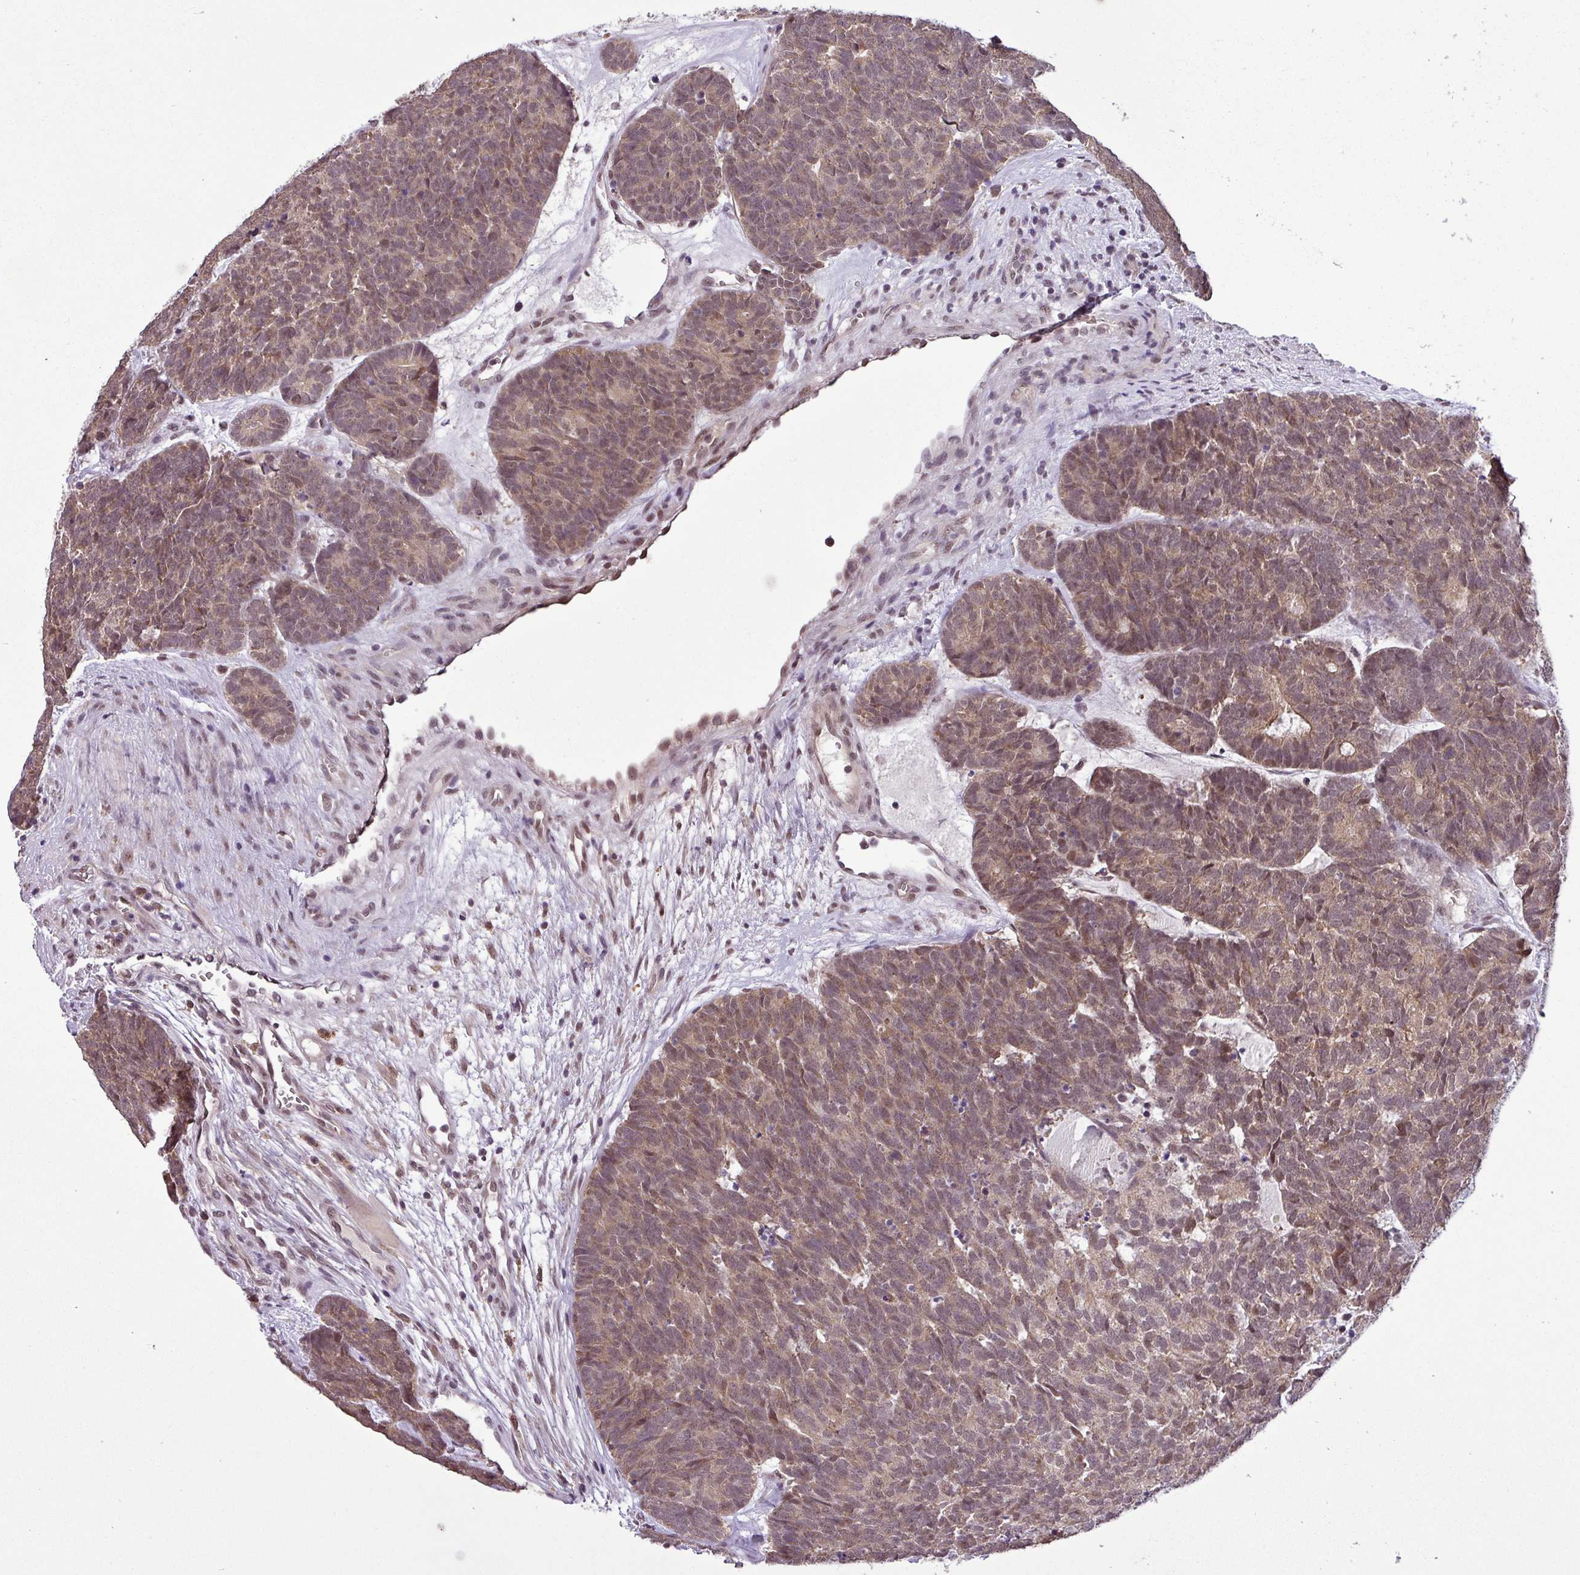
{"staining": {"intensity": "moderate", "quantity": ">75%", "location": "nuclear"}, "tissue": "head and neck cancer", "cell_type": "Tumor cells", "image_type": "cancer", "snomed": [{"axis": "morphology", "description": "Adenocarcinoma, NOS"}, {"axis": "topography", "description": "Head-Neck"}], "caption": "A photomicrograph of head and neck adenocarcinoma stained for a protein reveals moderate nuclear brown staining in tumor cells.", "gene": "MFHAS1", "patient": {"sex": "female", "age": 81}}